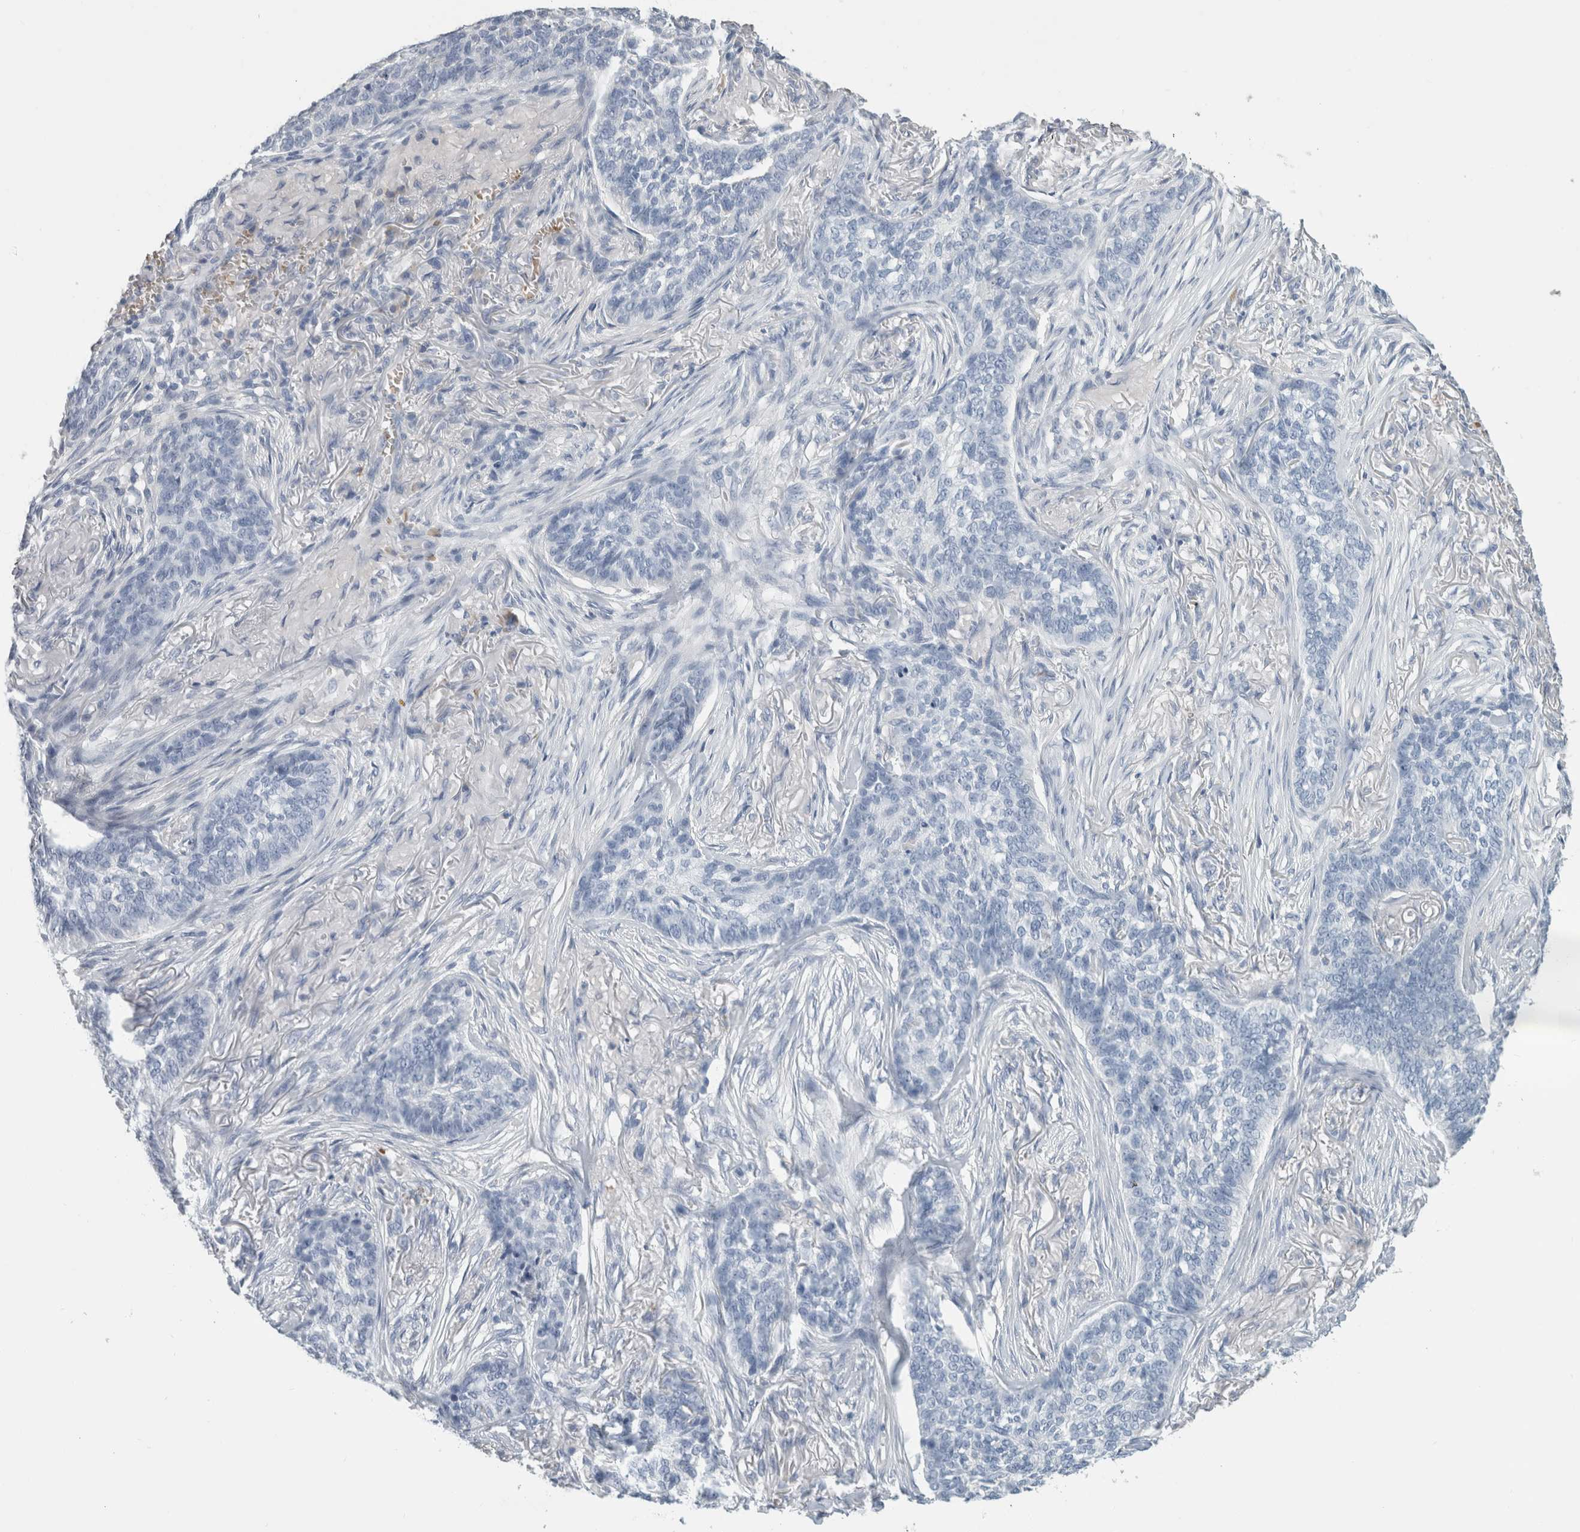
{"staining": {"intensity": "negative", "quantity": "none", "location": "none"}, "tissue": "skin cancer", "cell_type": "Tumor cells", "image_type": "cancer", "snomed": [{"axis": "morphology", "description": "Basal cell carcinoma"}, {"axis": "topography", "description": "Skin"}], "caption": "IHC of human skin cancer (basal cell carcinoma) reveals no expression in tumor cells.", "gene": "CA1", "patient": {"sex": "male", "age": 85}}